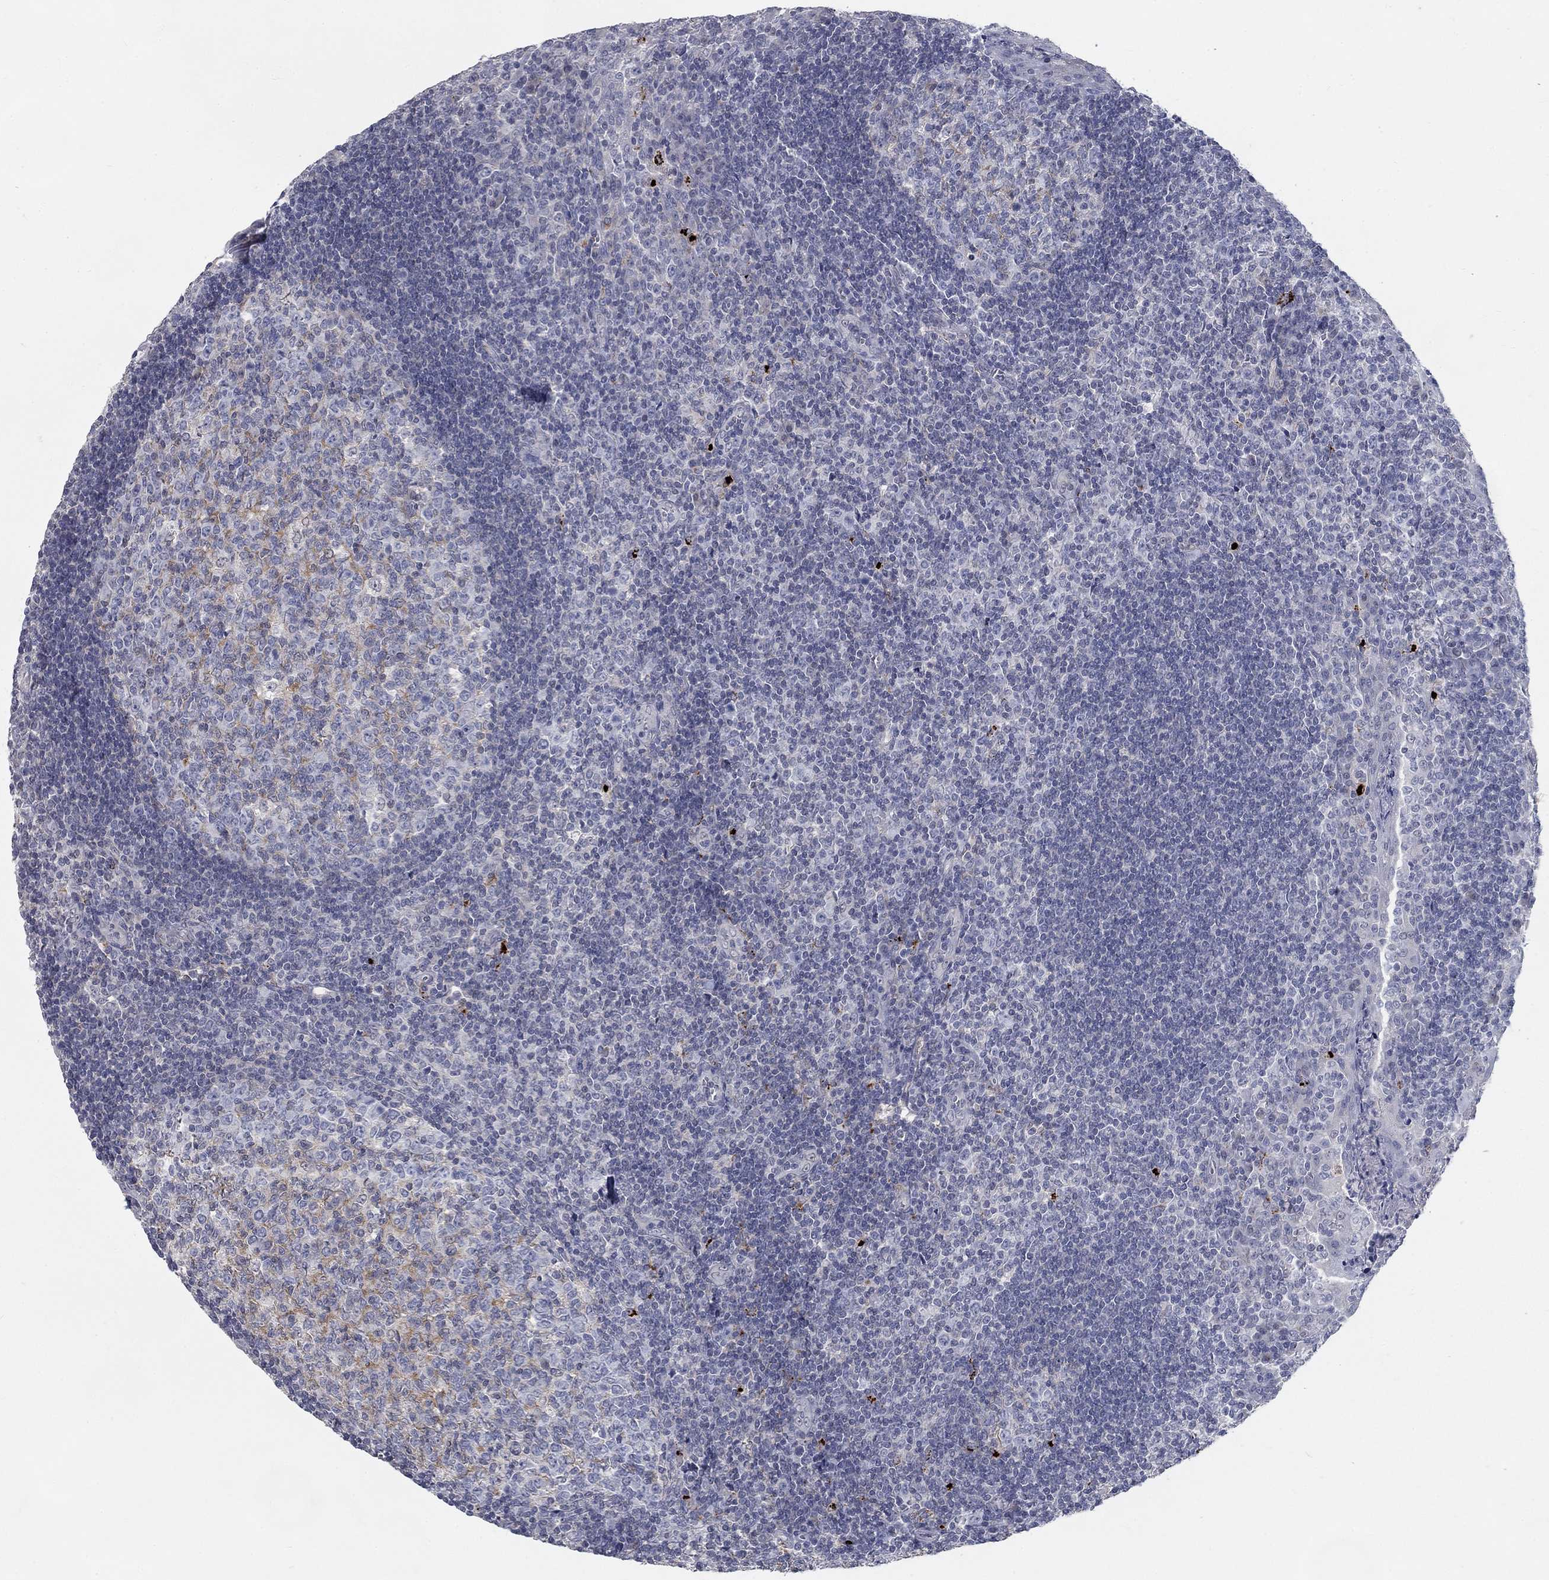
{"staining": {"intensity": "negative", "quantity": "none", "location": "none"}, "tissue": "tonsil", "cell_type": "Germinal center cells", "image_type": "normal", "snomed": [{"axis": "morphology", "description": "Normal tissue, NOS"}, {"axis": "topography", "description": "Tonsil"}], "caption": "Histopathology image shows no significant protein positivity in germinal center cells of benign tonsil. (Immunohistochemistry (ihc), brightfield microscopy, high magnification).", "gene": "MTSS2", "patient": {"sex": "female", "age": 12}}